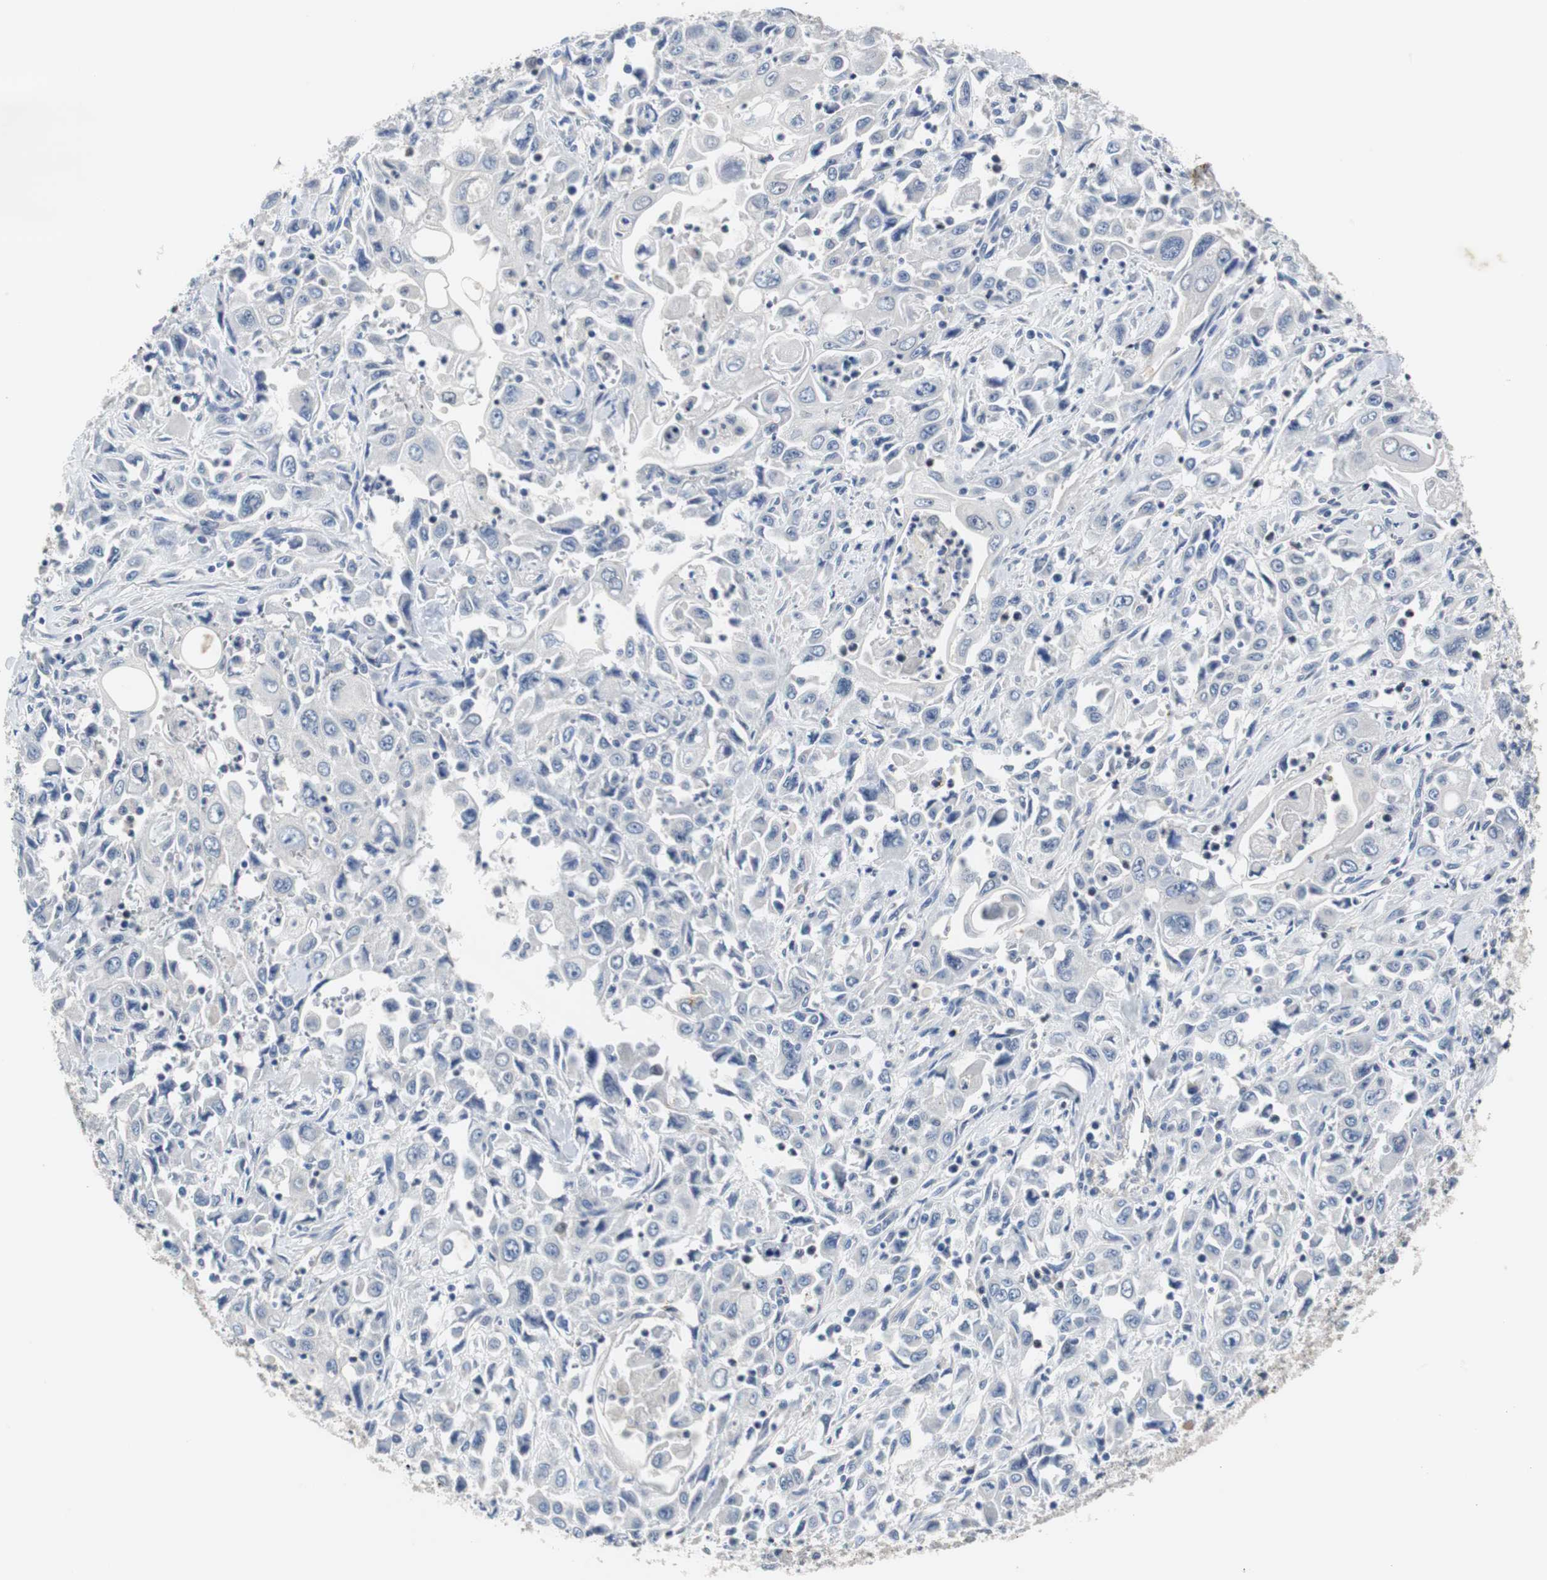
{"staining": {"intensity": "negative", "quantity": "none", "location": "none"}, "tissue": "pancreatic cancer", "cell_type": "Tumor cells", "image_type": "cancer", "snomed": [{"axis": "morphology", "description": "Adenocarcinoma, NOS"}, {"axis": "topography", "description": "Pancreas"}], "caption": "The immunohistochemistry histopathology image has no significant expression in tumor cells of pancreatic adenocarcinoma tissue.", "gene": "PCK1", "patient": {"sex": "male", "age": 70}}